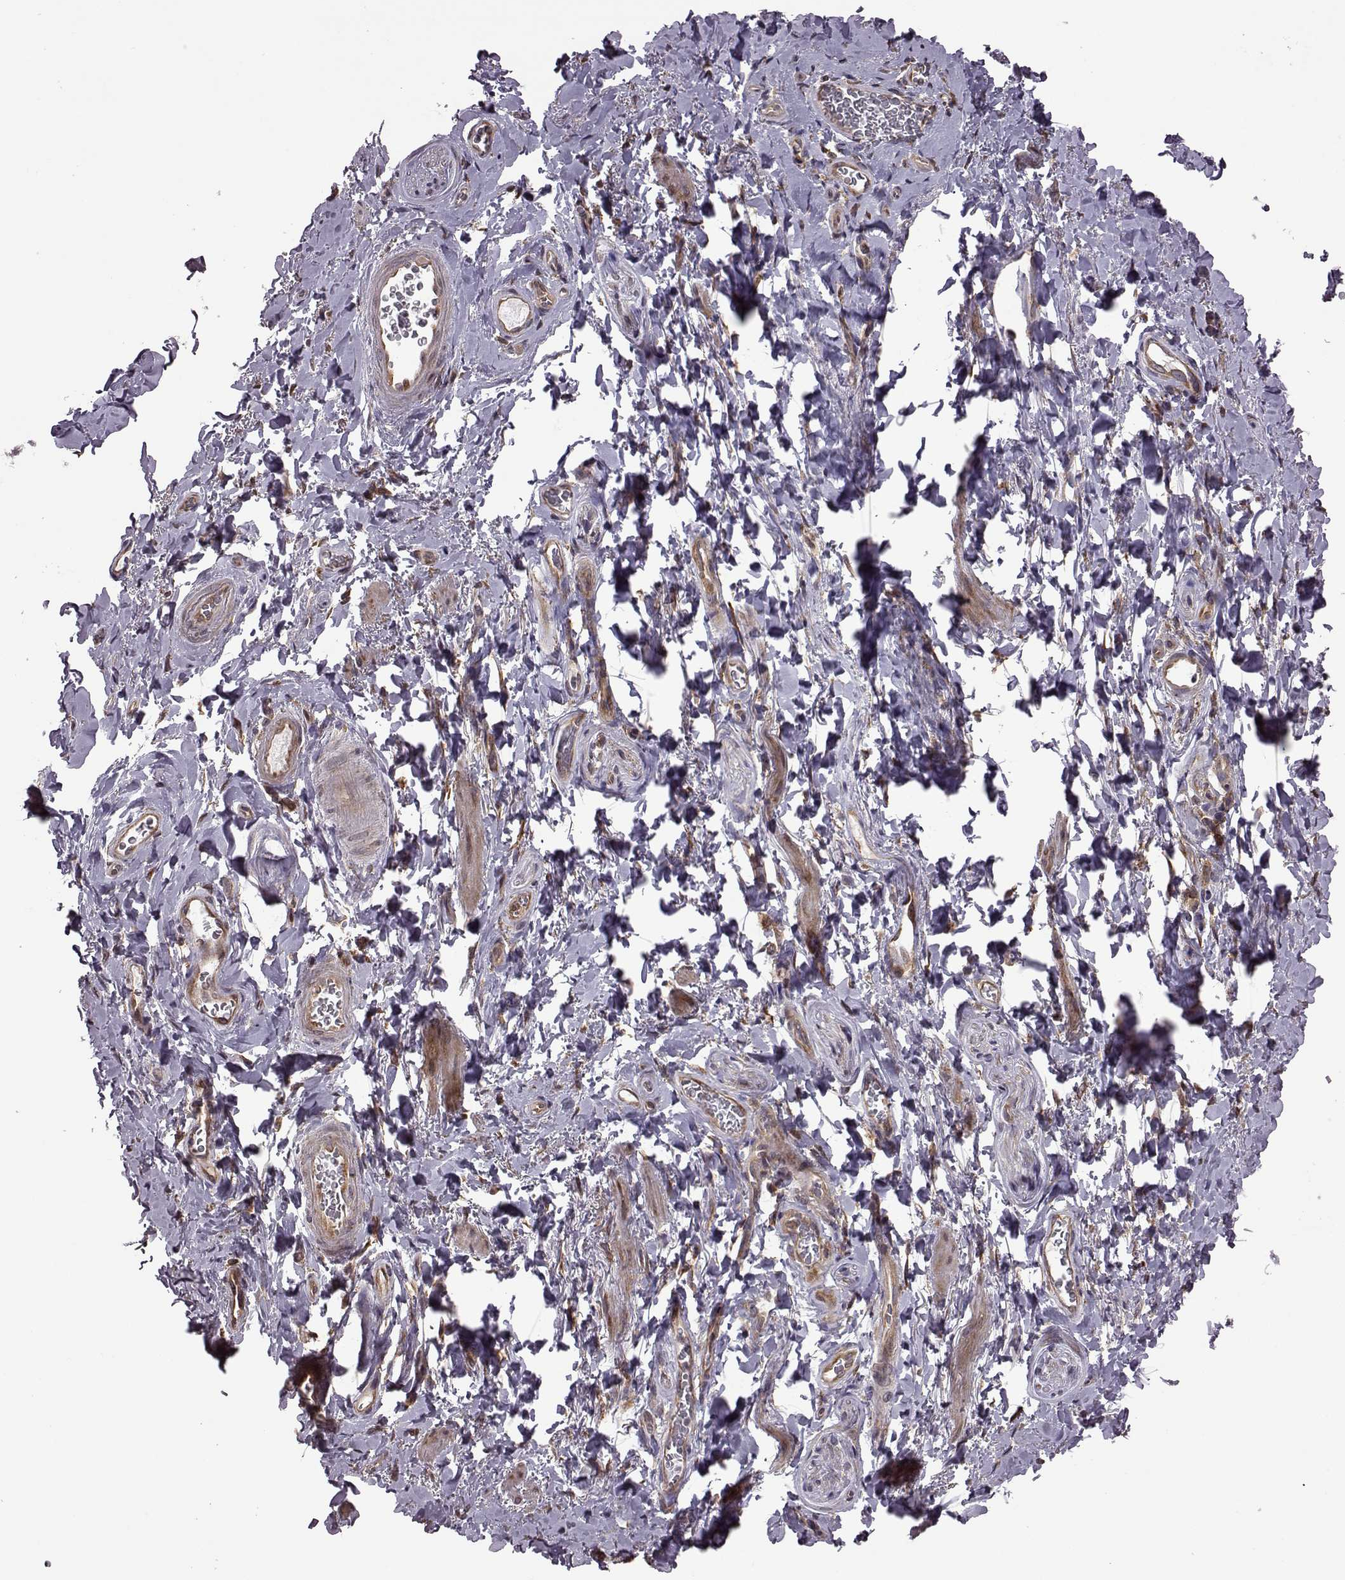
{"staining": {"intensity": "negative", "quantity": "none", "location": "none"}, "tissue": "adipose tissue", "cell_type": "Adipocytes", "image_type": "normal", "snomed": [{"axis": "morphology", "description": "Normal tissue, NOS"}, {"axis": "topography", "description": "Anal"}, {"axis": "topography", "description": "Peripheral nerve tissue"}], "caption": "An immunohistochemistry micrograph of benign adipose tissue is shown. There is no staining in adipocytes of adipose tissue.", "gene": "URI1", "patient": {"sex": "male", "age": 53}}